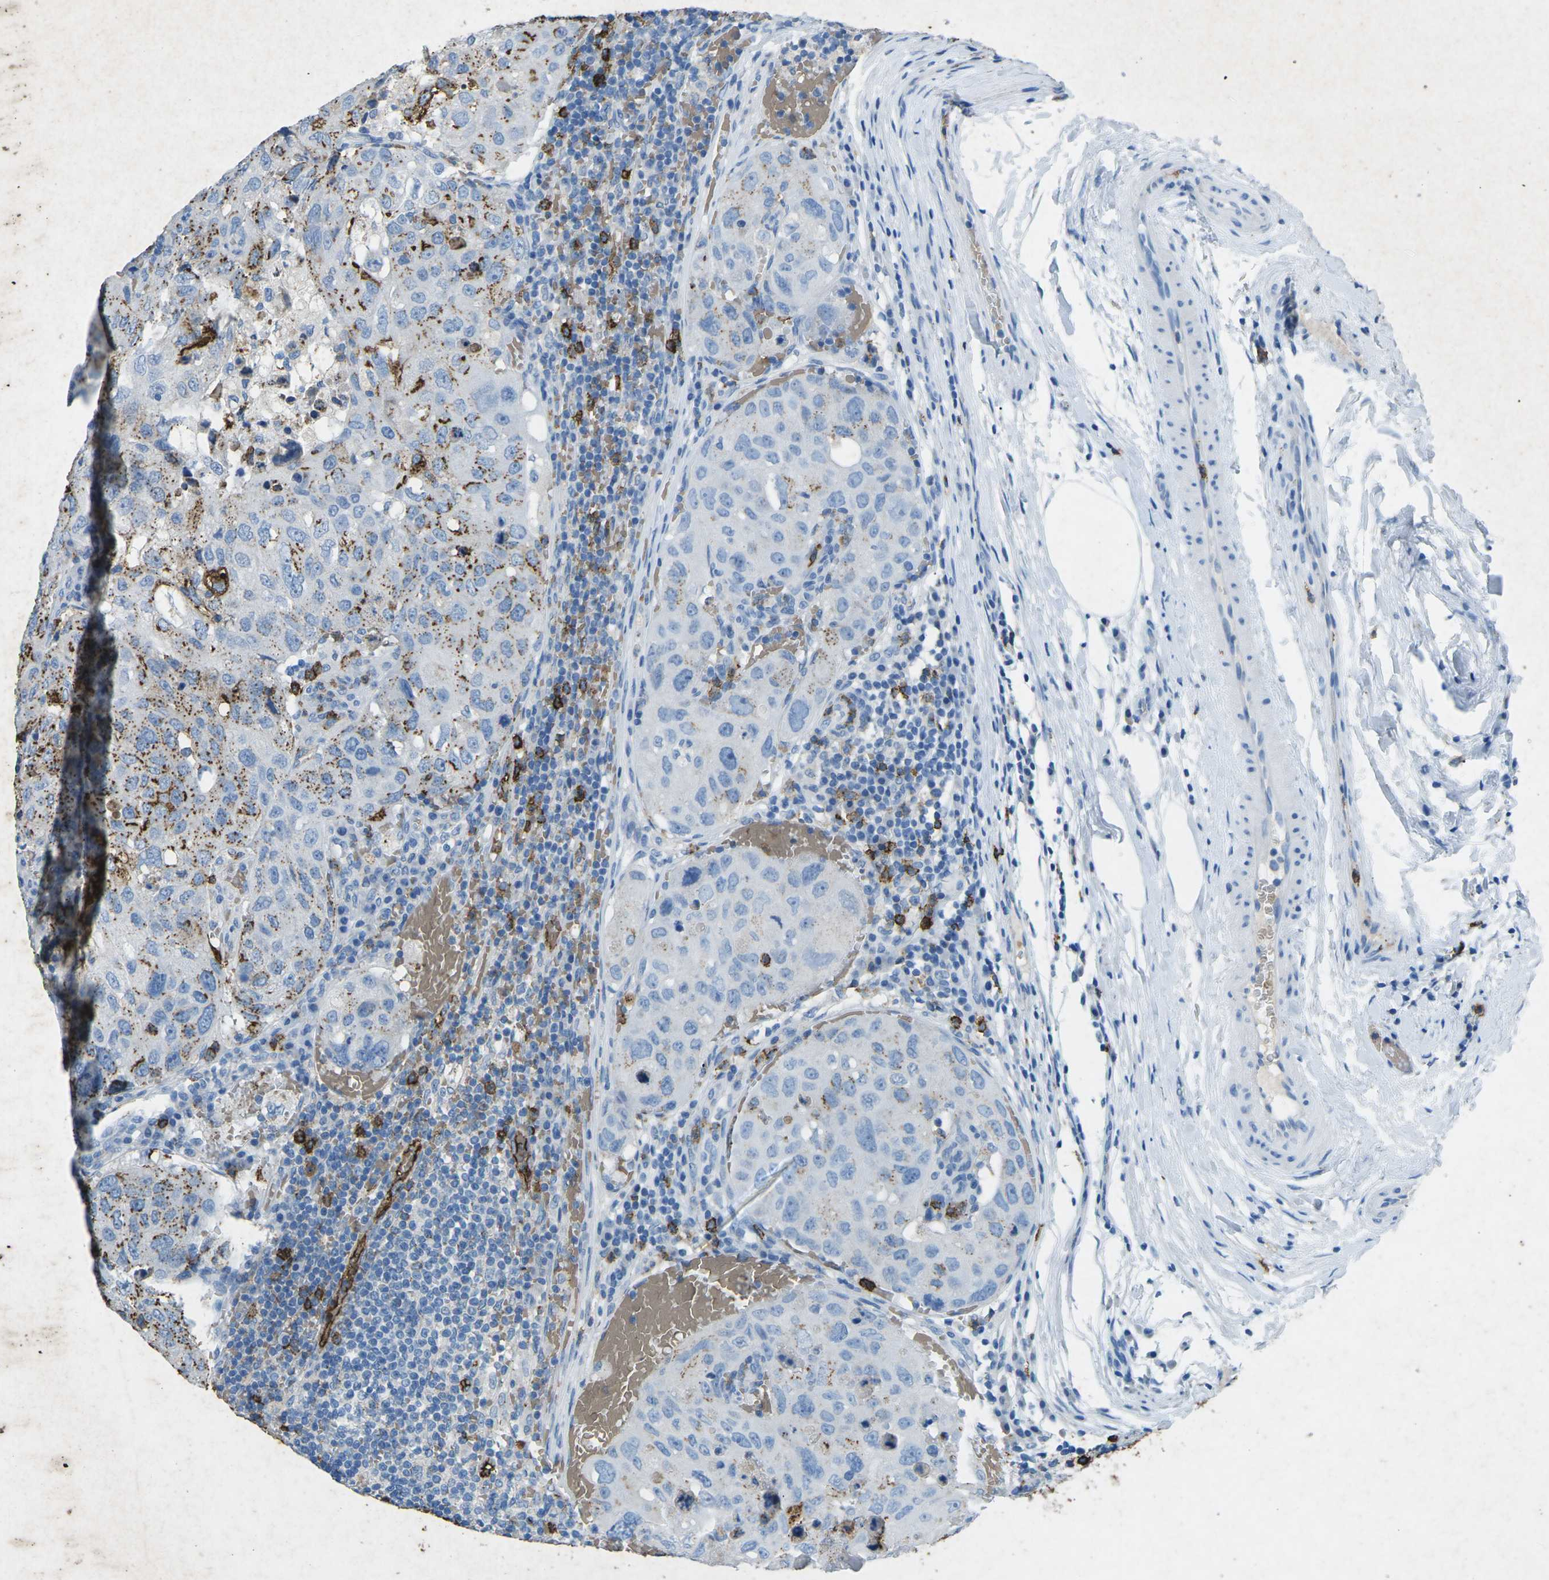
{"staining": {"intensity": "moderate", "quantity": "25%-75%", "location": "cytoplasmic/membranous"}, "tissue": "urothelial cancer", "cell_type": "Tumor cells", "image_type": "cancer", "snomed": [{"axis": "morphology", "description": "Urothelial carcinoma, High grade"}, {"axis": "topography", "description": "Lymph node"}, {"axis": "topography", "description": "Urinary bladder"}], "caption": "Moderate cytoplasmic/membranous staining is seen in about 25%-75% of tumor cells in urothelial cancer.", "gene": "CTAGE1", "patient": {"sex": "male", "age": 51}}